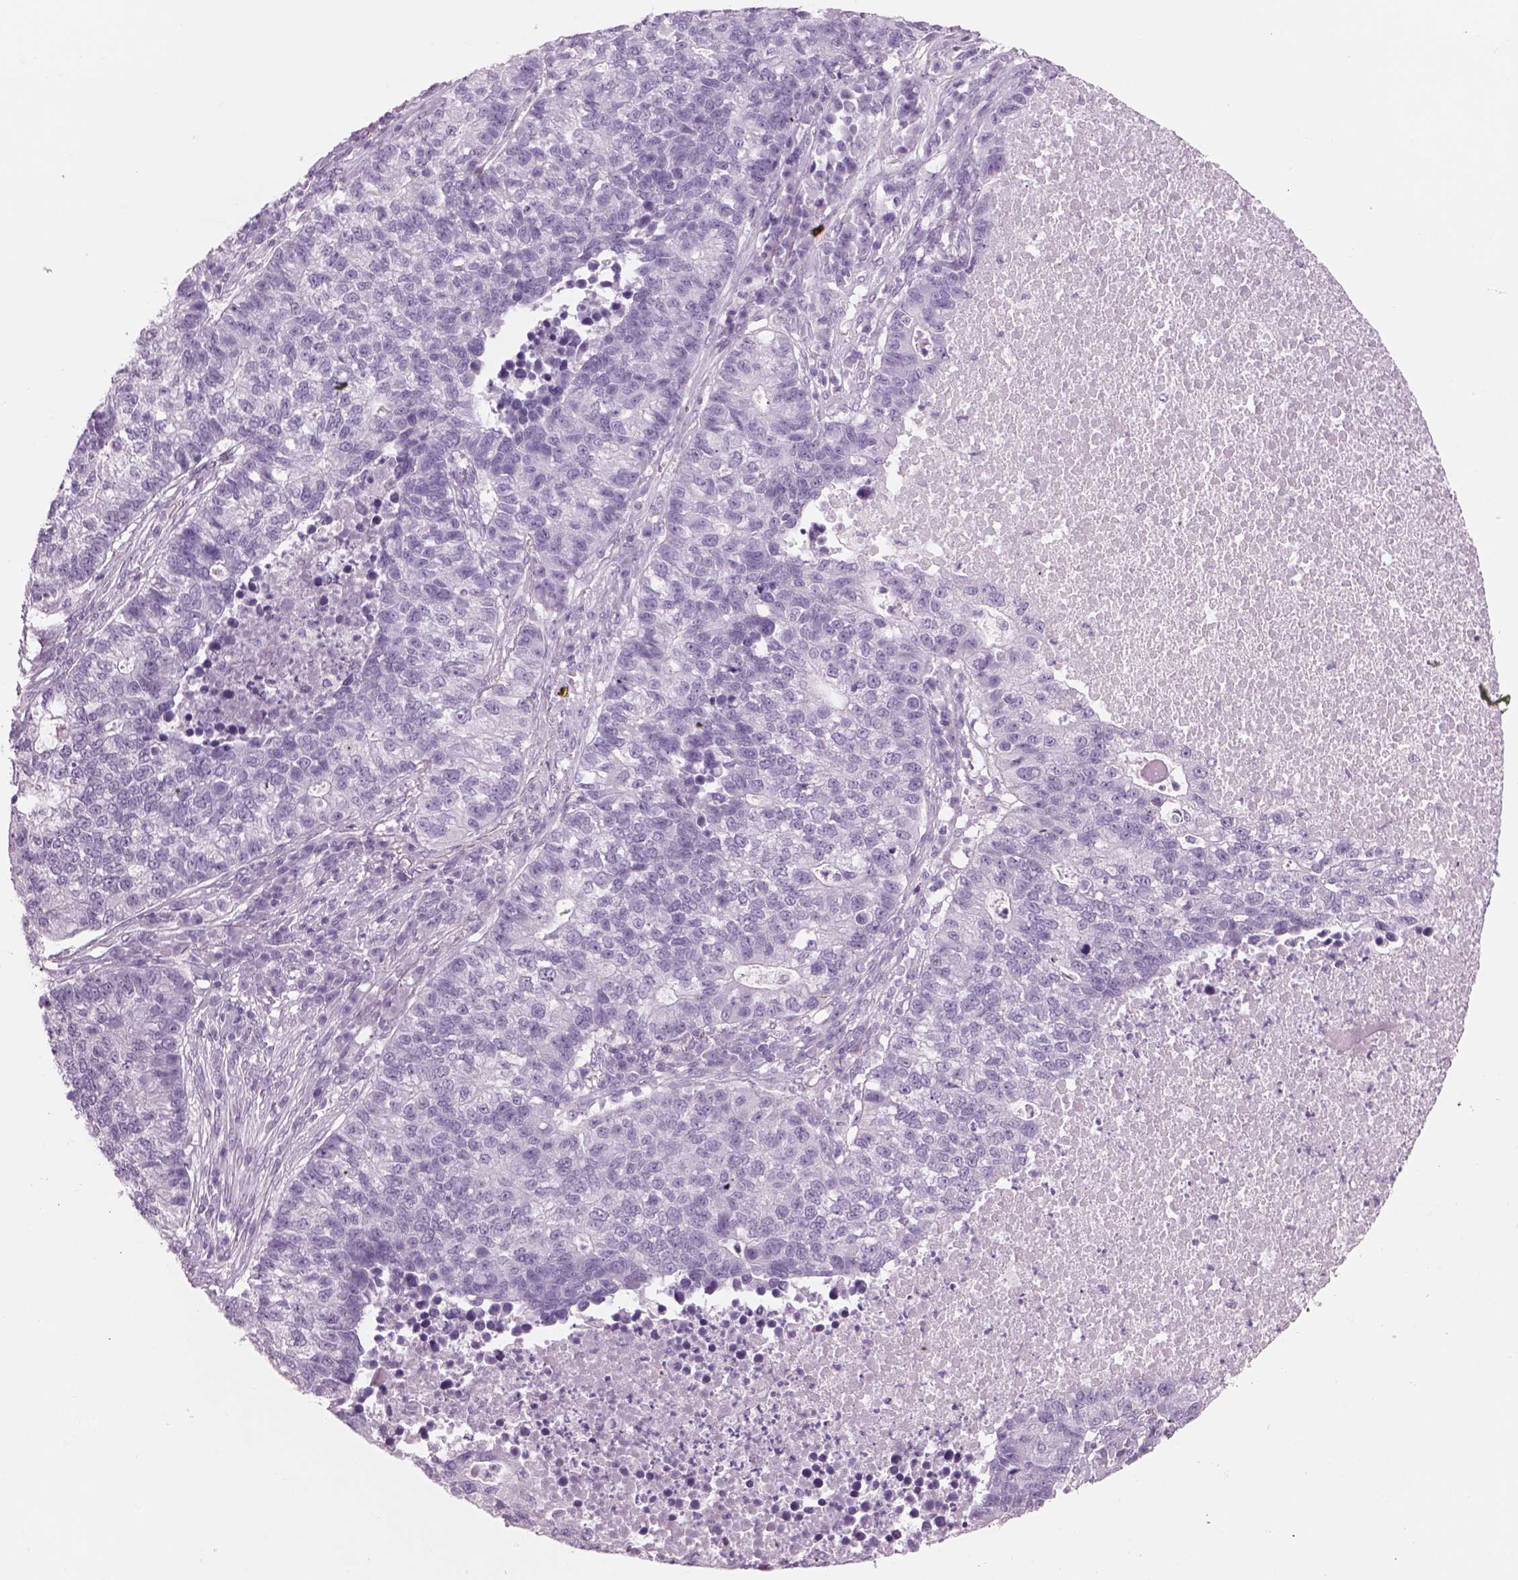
{"staining": {"intensity": "negative", "quantity": "none", "location": "none"}, "tissue": "lung cancer", "cell_type": "Tumor cells", "image_type": "cancer", "snomed": [{"axis": "morphology", "description": "Adenocarcinoma, NOS"}, {"axis": "topography", "description": "Lung"}], "caption": "Immunohistochemical staining of human lung adenocarcinoma demonstrates no significant expression in tumor cells. (Stains: DAB immunohistochemistry with hematoxylin counter stain, Microscopy: brightfield microscopy at high magnification).", "gene": "RHO", "patient": {"sex": "male", "age": 57}}